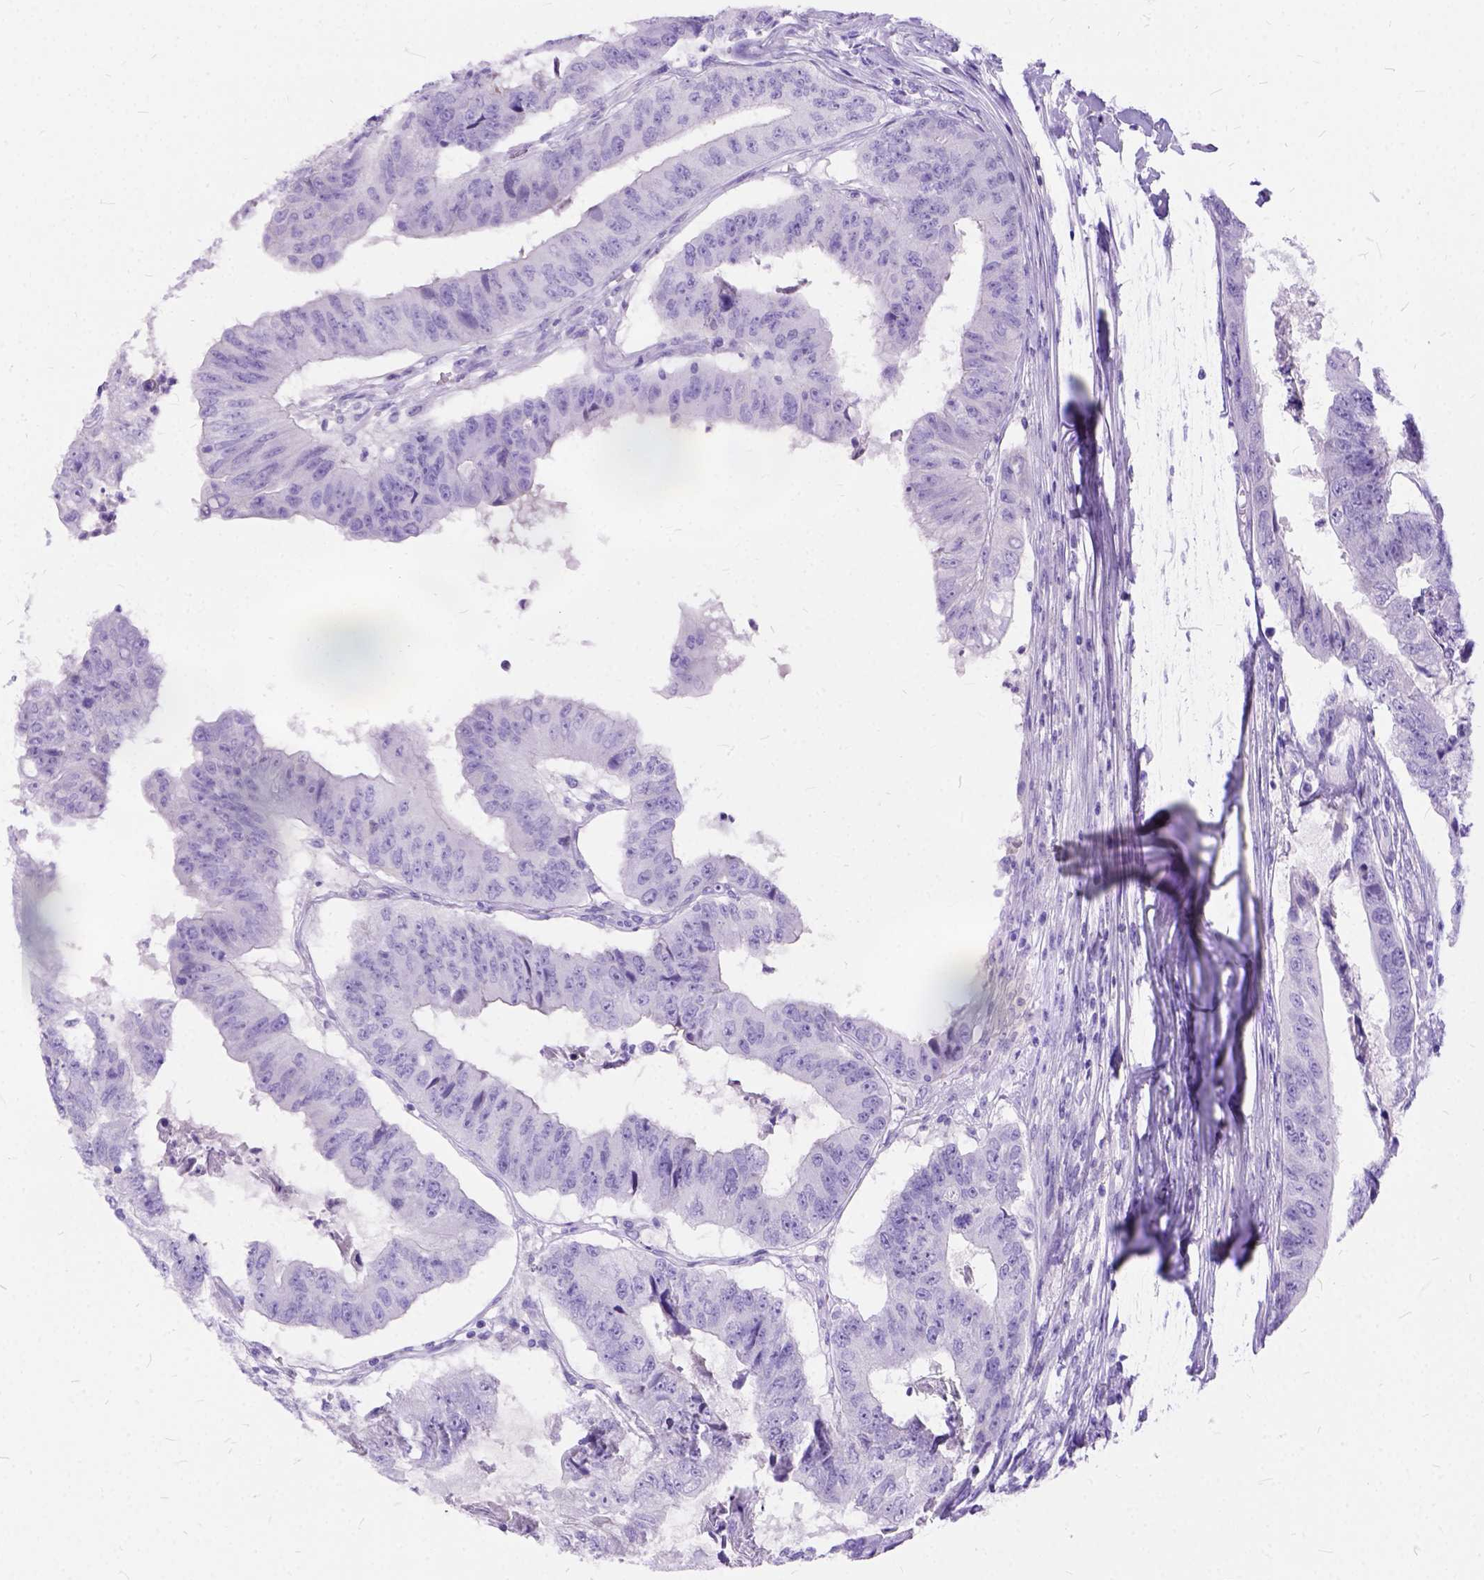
{"staining": {"intensity": "negative", "quantity": "none", "location": "none"}, "tissue": "colorectal cancer", "cell_type": "Tumor cells", "image_type": "cancer", "snomed": [{"axis": "morphology", "description": "Adenocarcinoma, NOS"}, {"axis": "topography", "description": "Colon"}], "caption": "Immunohistochemical staining of colorectal adenocarcinoma displays no significant staining in tumor cells.", "gene": "C1QTNF3", "patient": {"sex": "female", "age": 67}}